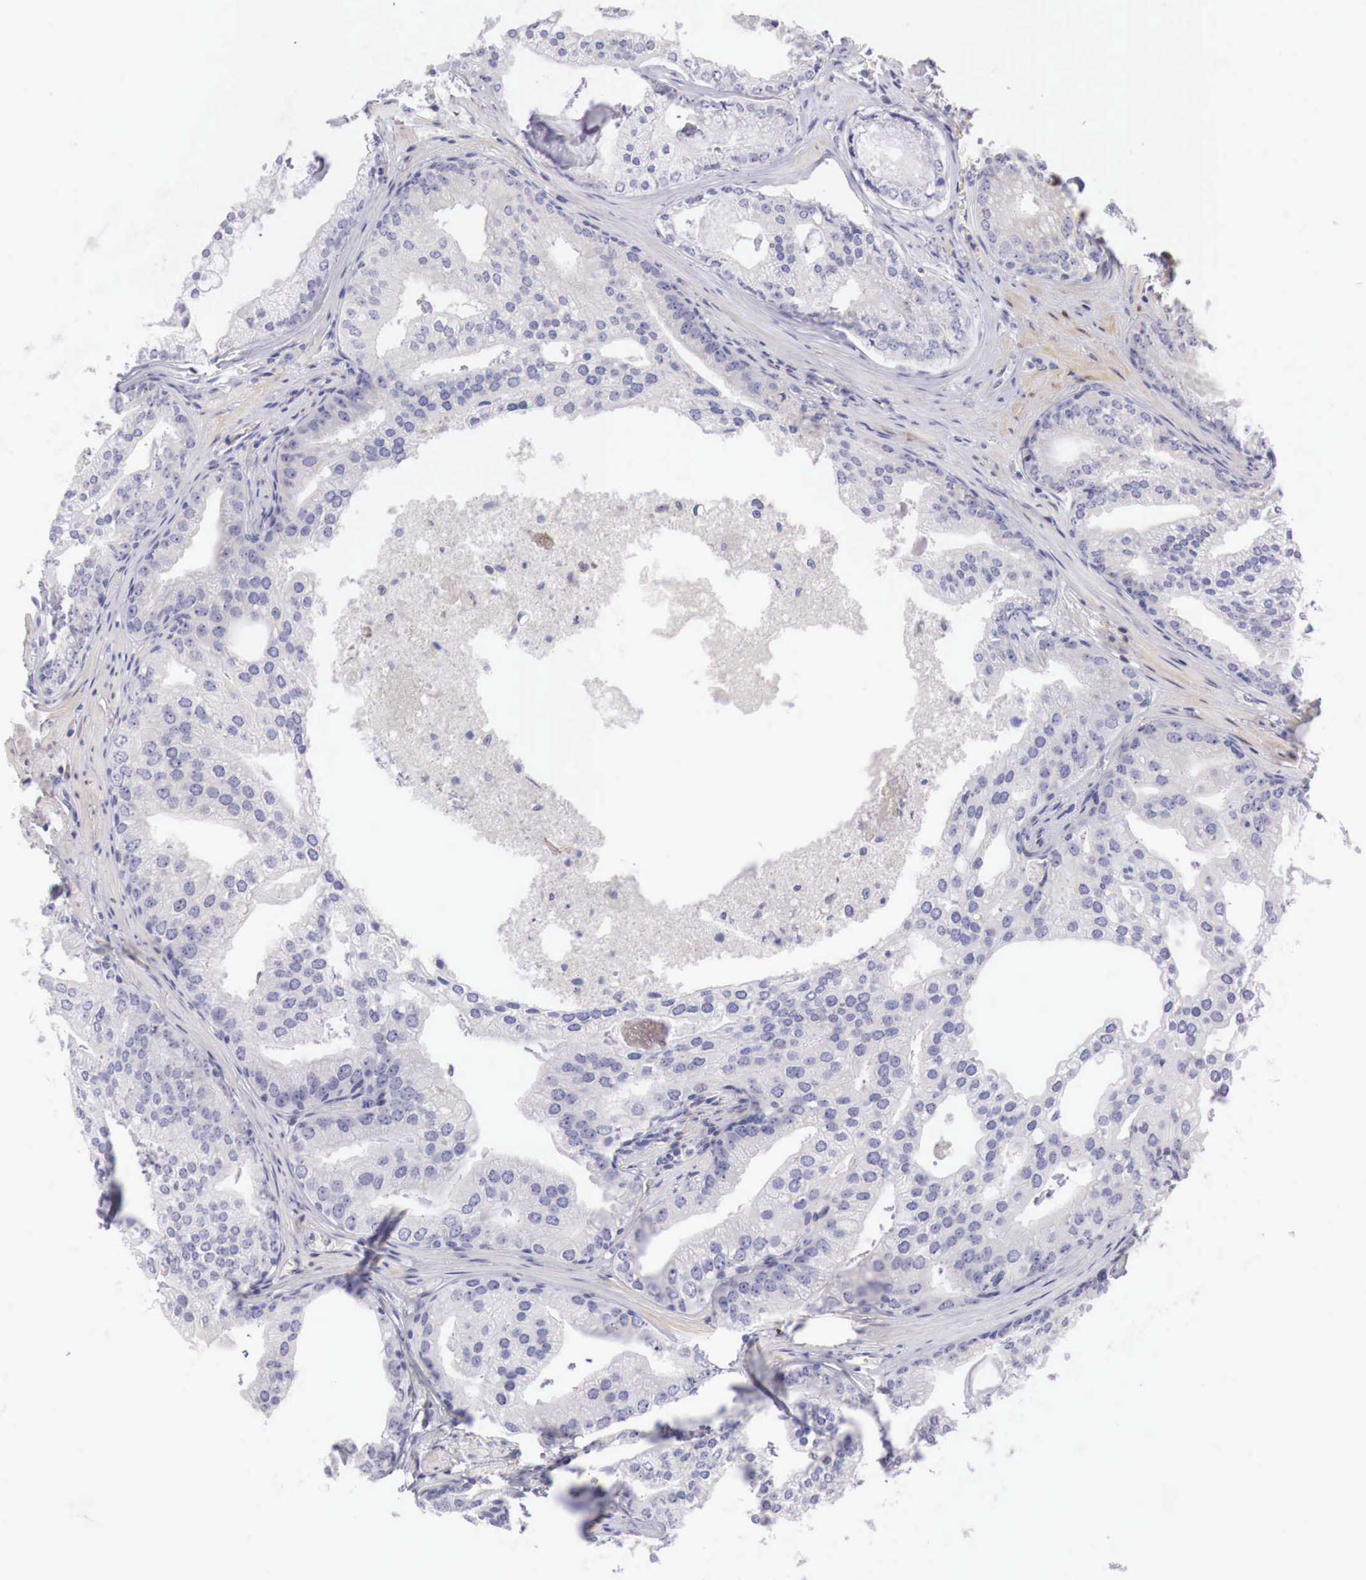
{"staining": {"intensity": "negative", "quantity": "none", "location": "none"}, "tissue": "prostate cancer", "cell_type": "Tumor cells", "image_type": "cancer", "snomed": [{"axis": "morphology", "description": "Adenocarcinoma, High grade"}, {"axis": "topography", "description": "Prostate"}], "caption": "An IHC image of prostate cancer is shown. There is no staining in tumor cells of prostate cancer.", "gene": "CLCN5", "patient": {"sex": "male", "age": 56}}